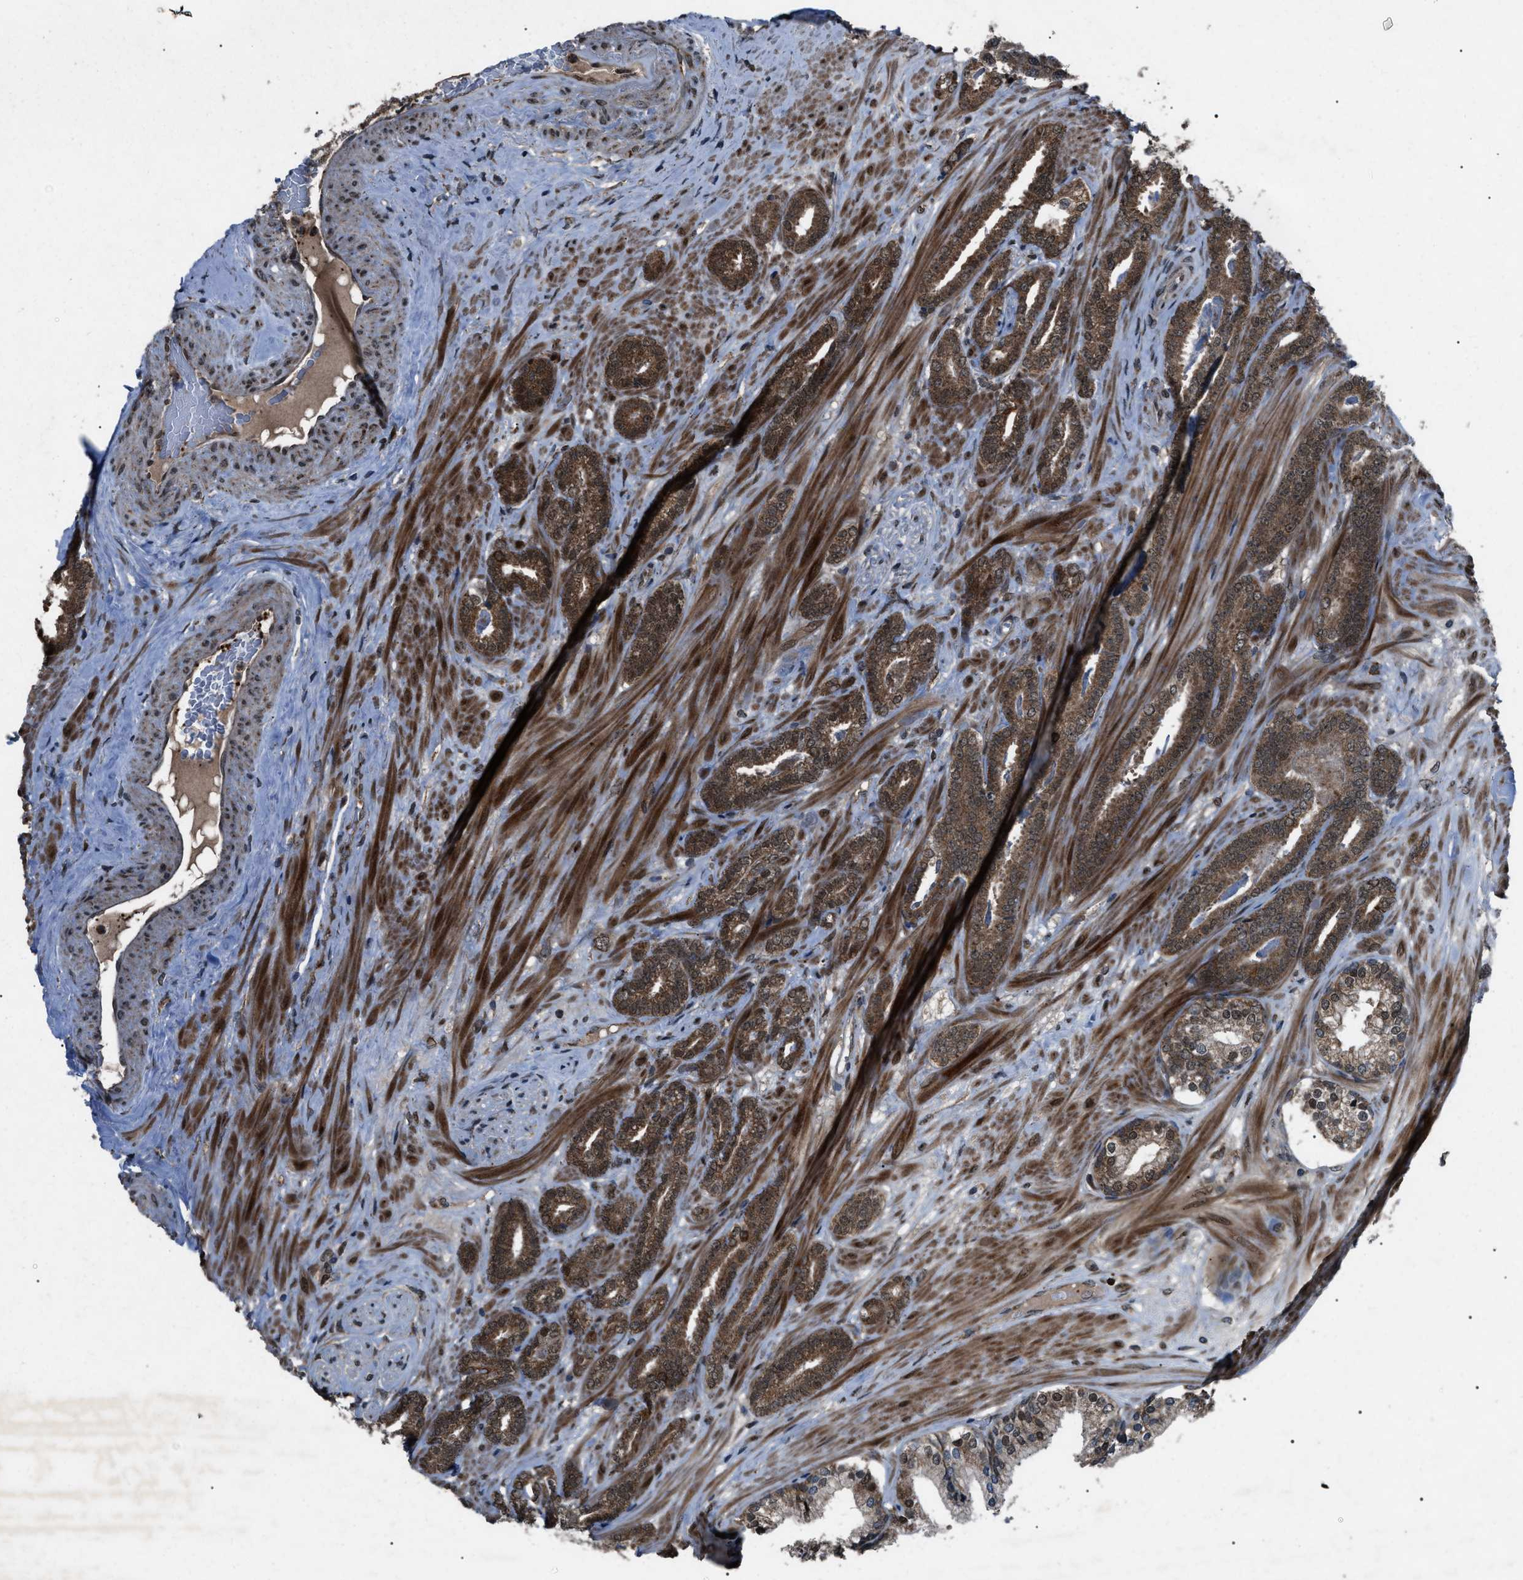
{"staining": {"intensity": "strong", "quantity": ">75%", "location": "cytoplasmic/membranous"}, "tissue": "prostate cancer", "cell_type": "Tumor cells", "image_type": "cancer", "snomed": [{"axis": "morphology", "description": "Adenocarcinoma, Low grade"}, {"axis": "topography", "description": "Prostate"}], "caption": "Protein expression analysis of prostate cancer reveals strong cytoplasmic/membranous staining in approximately >75% of tumor cells.", "gene": "ZFAND2A", "patient": {"sex": "male", "age": 63}}